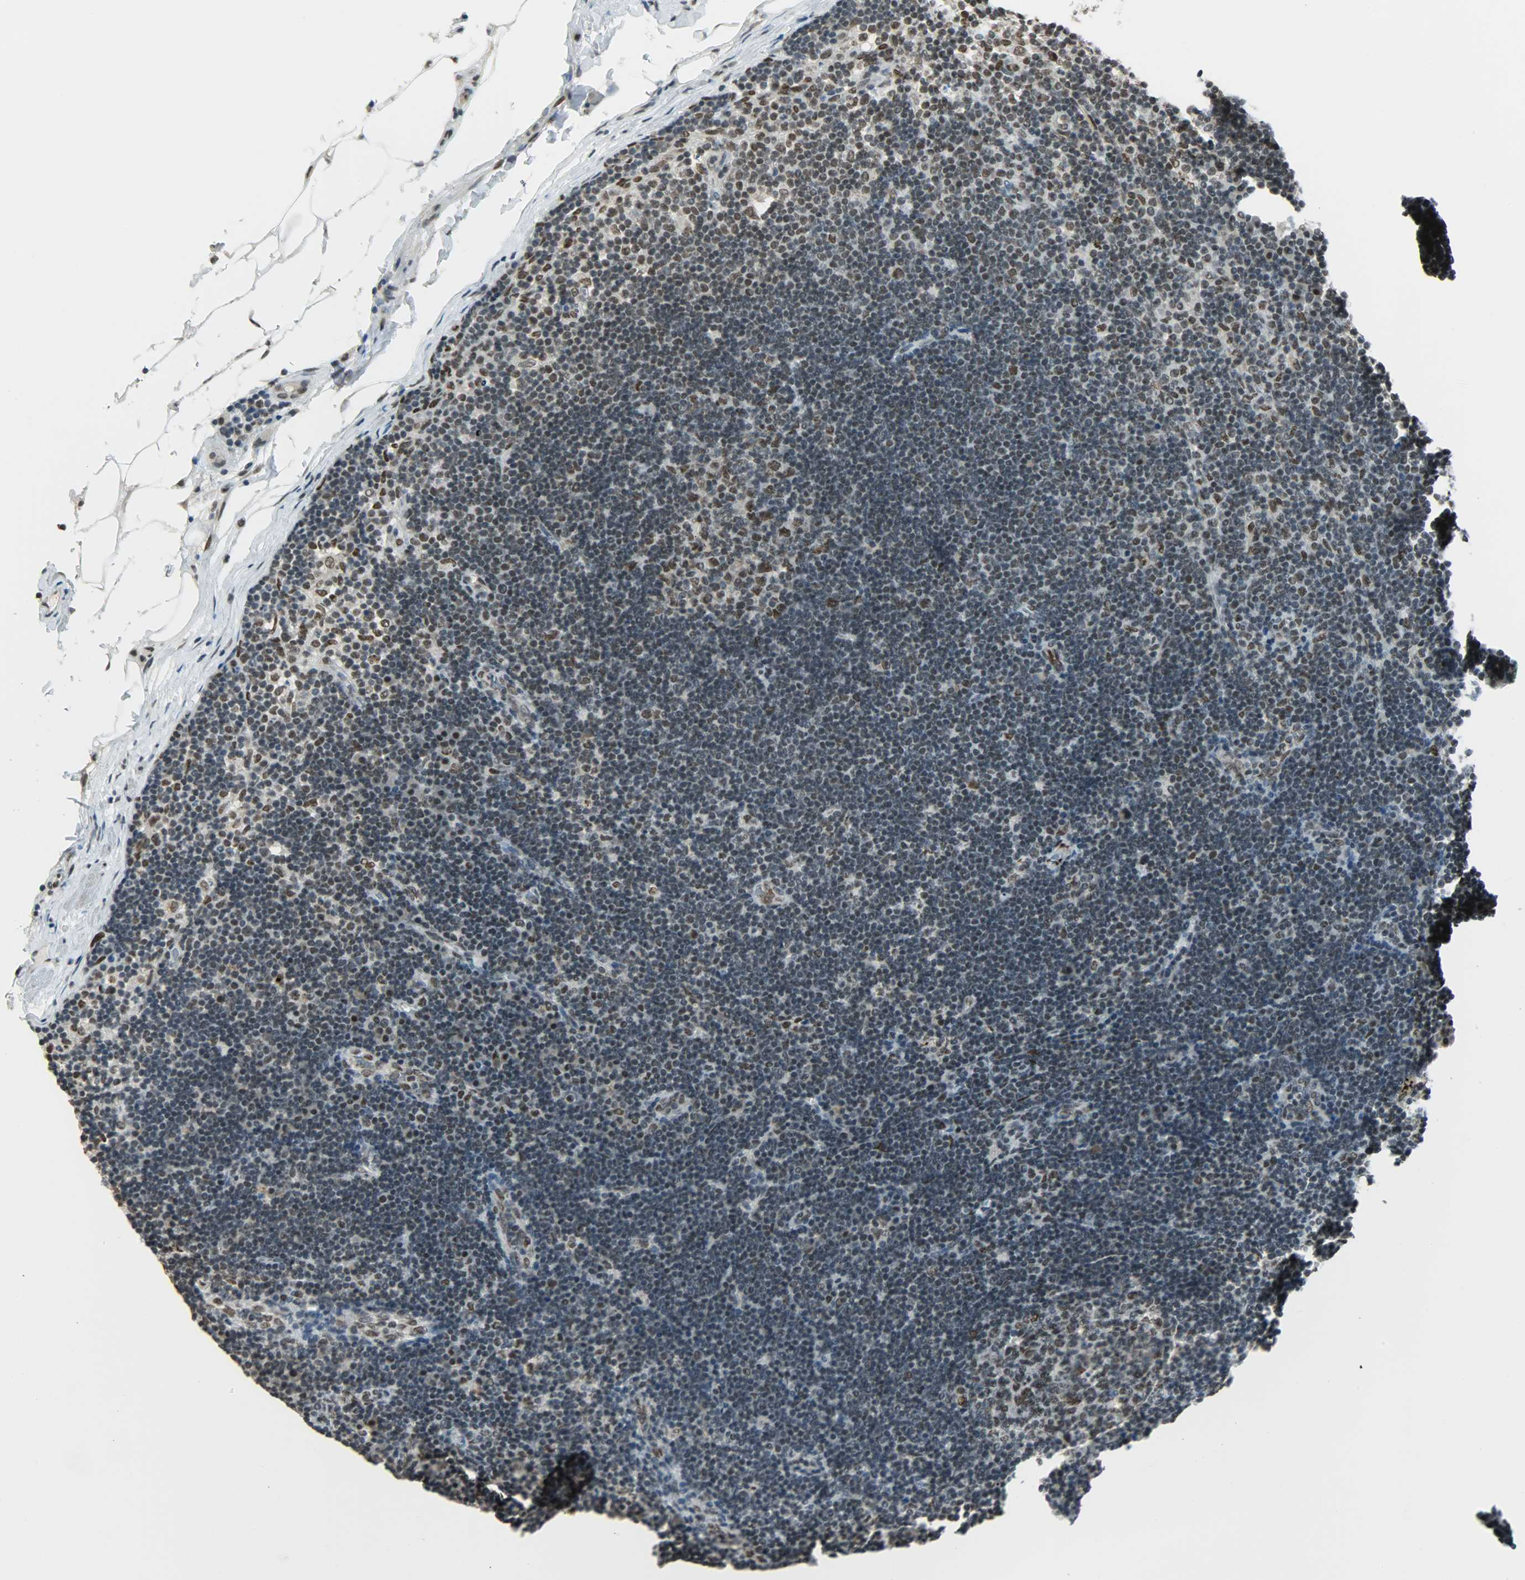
{"staining": {"intensity": "strong", "quantity": ">75%", "location": "nuclear"}, "tissue": "lymph node", "cell_type": "Germinal center cells", "image_type": "normal", "snomed": [{"axis": "morphology", "description": "Normal tissue, NOS"}, {"axis": "morphology", "description": "Squamous cell carcinoma, metastatic, NOS"}, {"axis": "topography", "description": "Lymph node"}], "caption": "Protein expression analysis of benign human lymph node reveals strong nuclear staining in approximately >75% of germinal center cells. The staining was performed using DAB (3,3'-diaminobenzidine) to visualize the protein expression in brown, while the nuclei were stained in blue with hematoxylin (Magnification: 20x).", "gene": "MYEF2", "patient": {"sex": "female", "age": 53}}